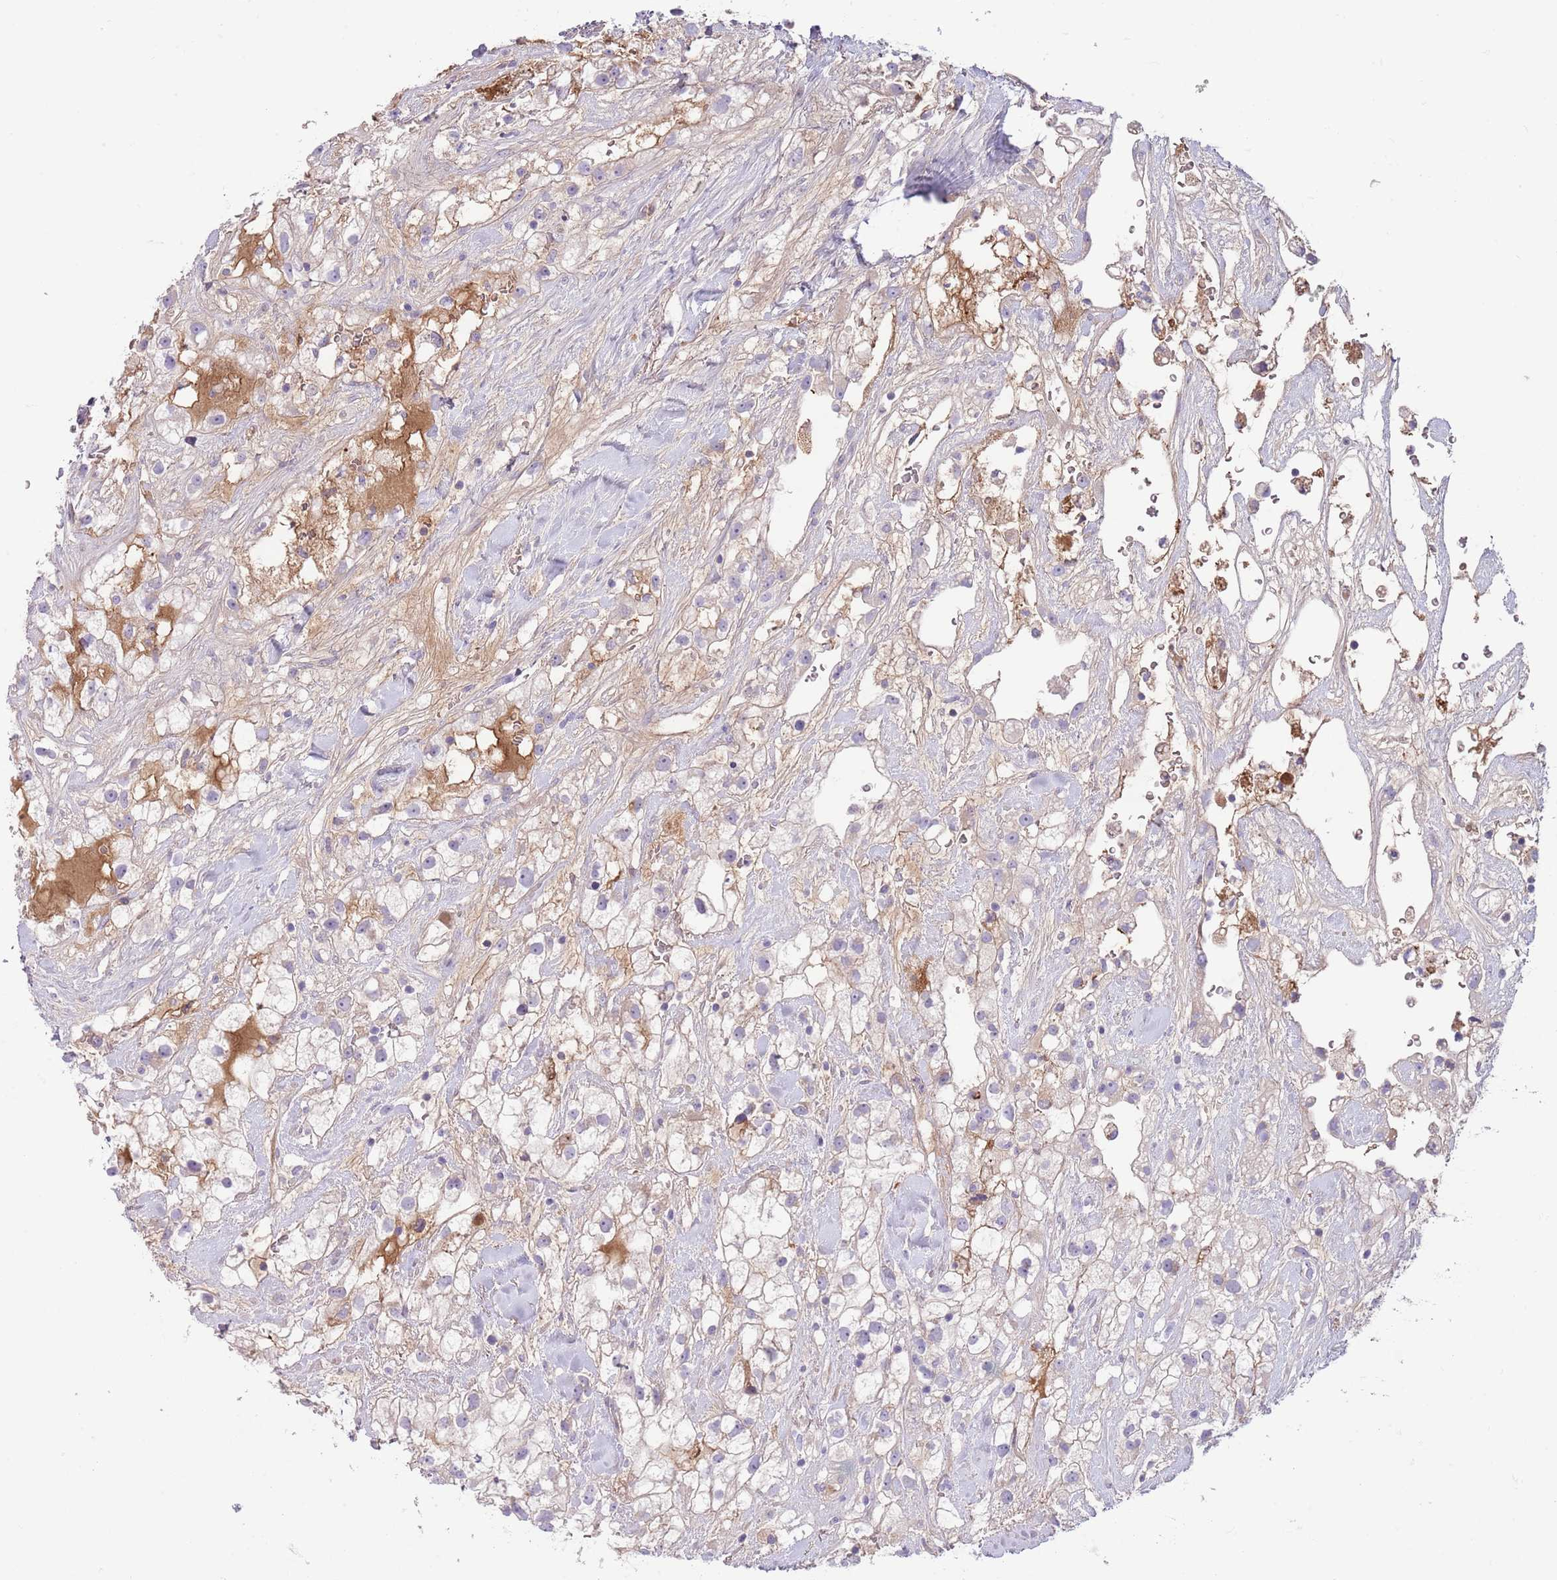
{"staining": {"intensity": "negative", "quantity": "none", "location": "none"}, "tissue": "renal cancer", "cell_type": "Tumor cells", "image_type": "cancer", "snomed": [{"axis": "morphology", "description": "Adenocarcinoma, NOS"}, {"axis": "topography", "description": "Kidney"}], "caption": "An image of adenocarcinoma (renal) stained for a protein exhibits no brown staining in tumor cells.", "gene": "CFH", "patient": {"sex": "male", "age": 59}}